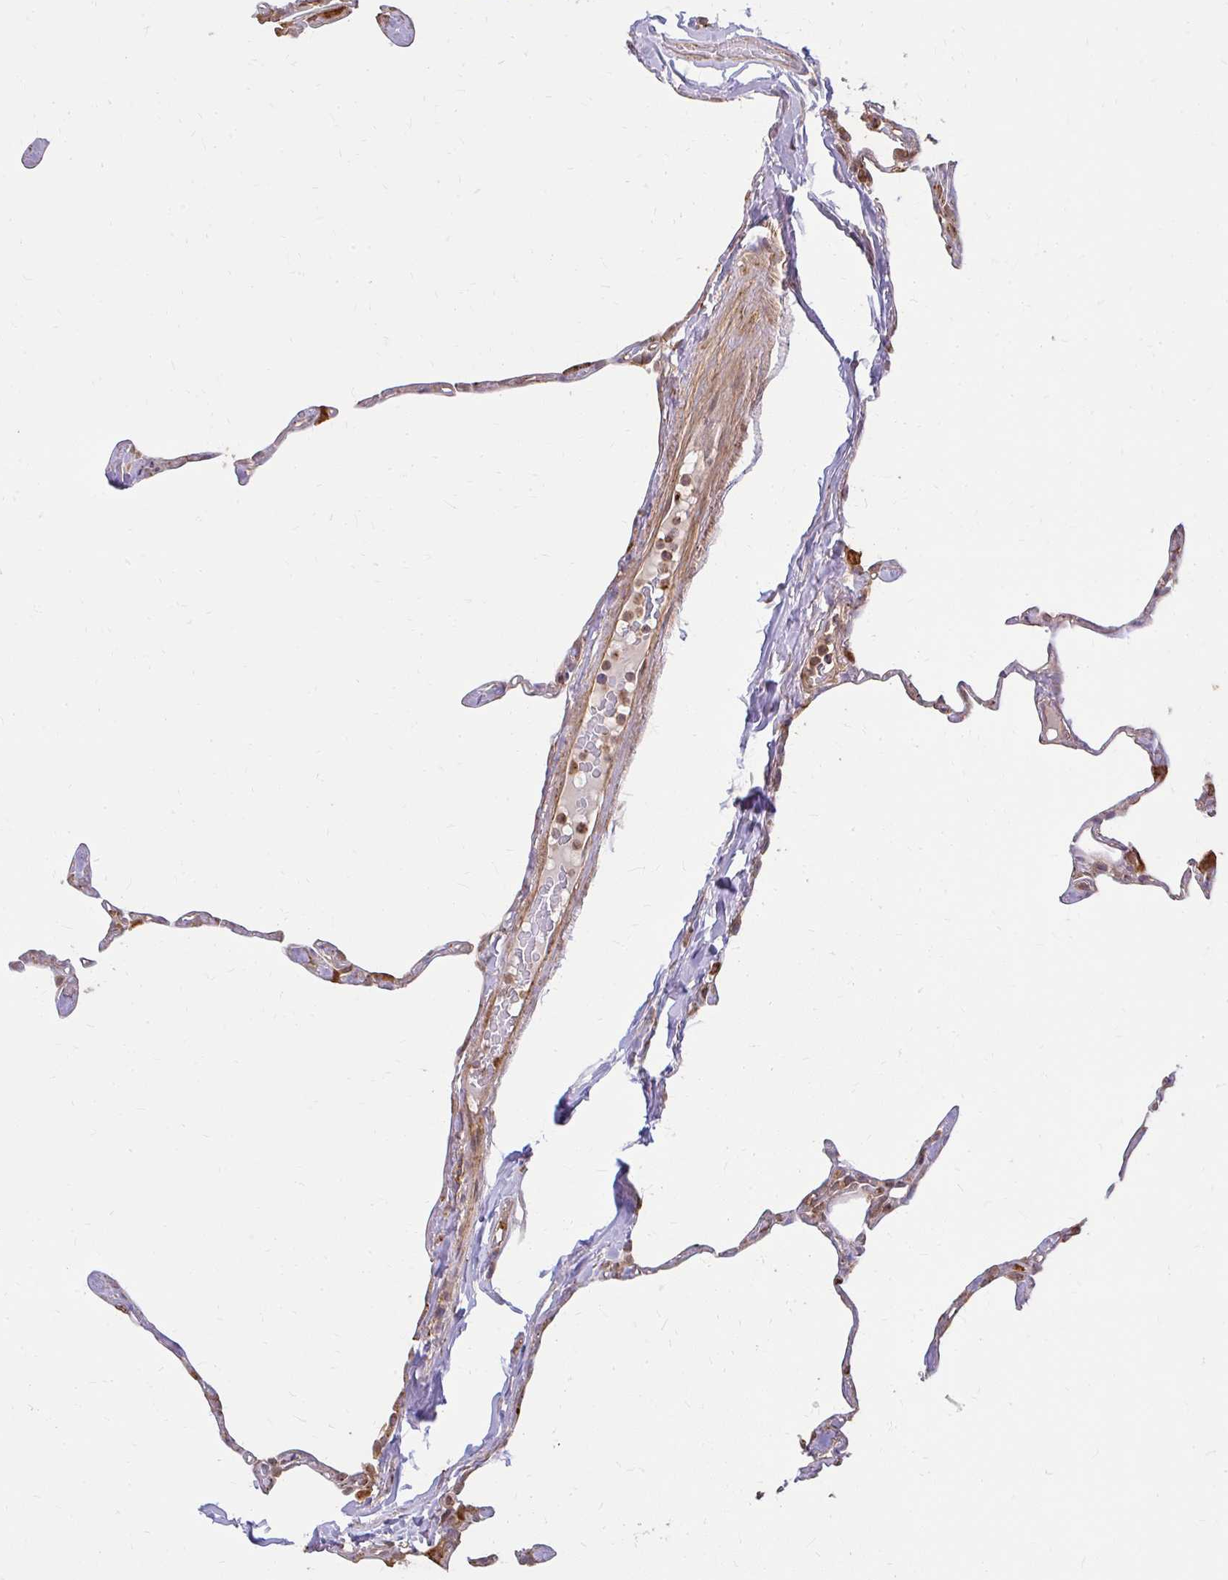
{"staining": {"intensity": "moderate", "quantity": "25%-75%", "location": "cytoplasmic/membranous"}, "tissue": "lung", "cell_type": "Alveolar cells", "image_type": "normal", "snomed": [{"axis": "morphology", "description": "Normal tissue, NOS"}, {"axis": "topography", "description": "Lung"}], "caption": "The histopathology image demonstrates staining of unremarkable lung, revealing moderate cytoplasmic/membranous protein positivity (brown color) within alveolar cells.", "gene": "GNS", "patient": {"sex": "male", "age": 65}}